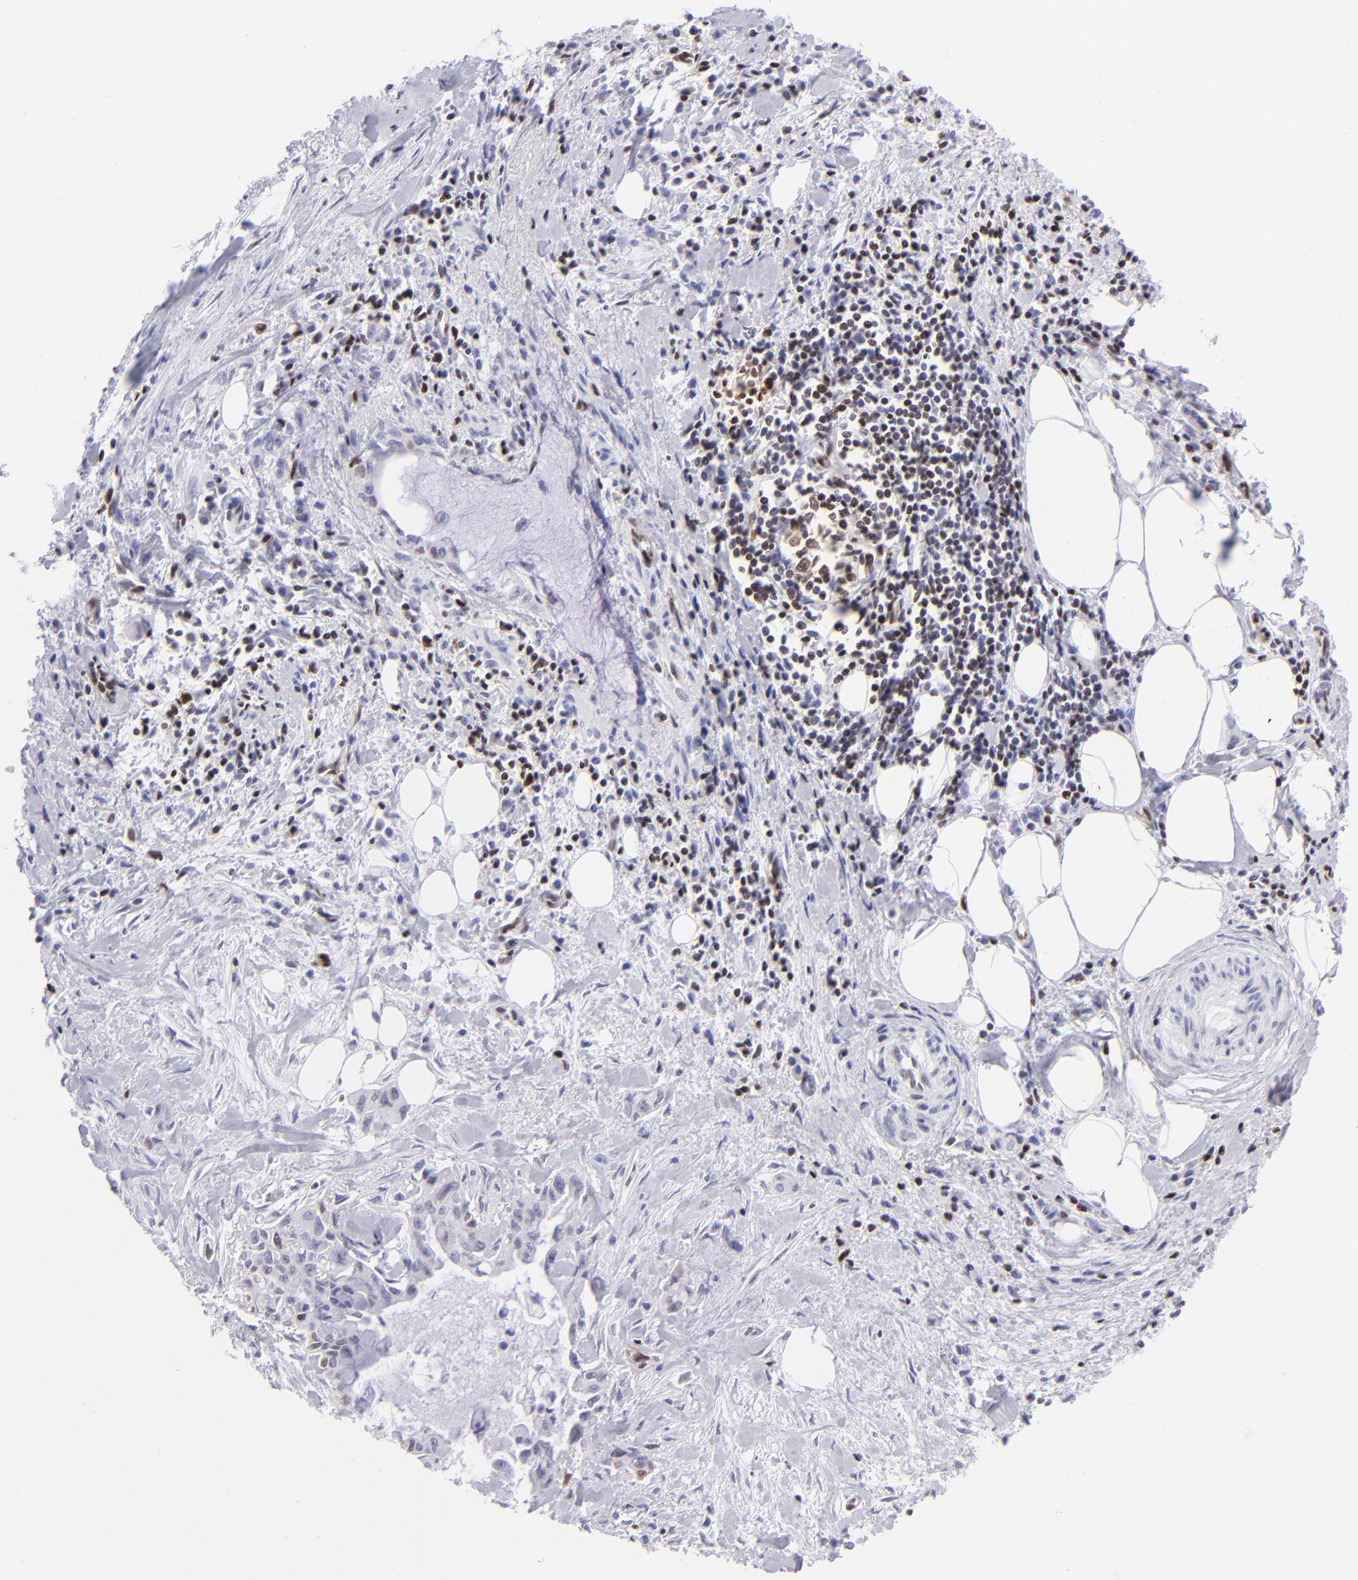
{"staining": {"intensity": "negative", "quantity": "none", "location": "none"}, "tissue": "pancreatic cancer", "cell_type": "Tumor cells", "image_type": "cancer", "snomed": [{"axis": "morphology", "description": "Adenocarcinoma, NOS"}, {"axis": "topography", "description": "Pancreas"}], "caption": "Immunohistochemistry of human pancreatic cancer (adenocarcinoma) exhibits no expression in tumor cells.", "gene": "ETS1", "patient": {"sex": "male", "age": 59}}